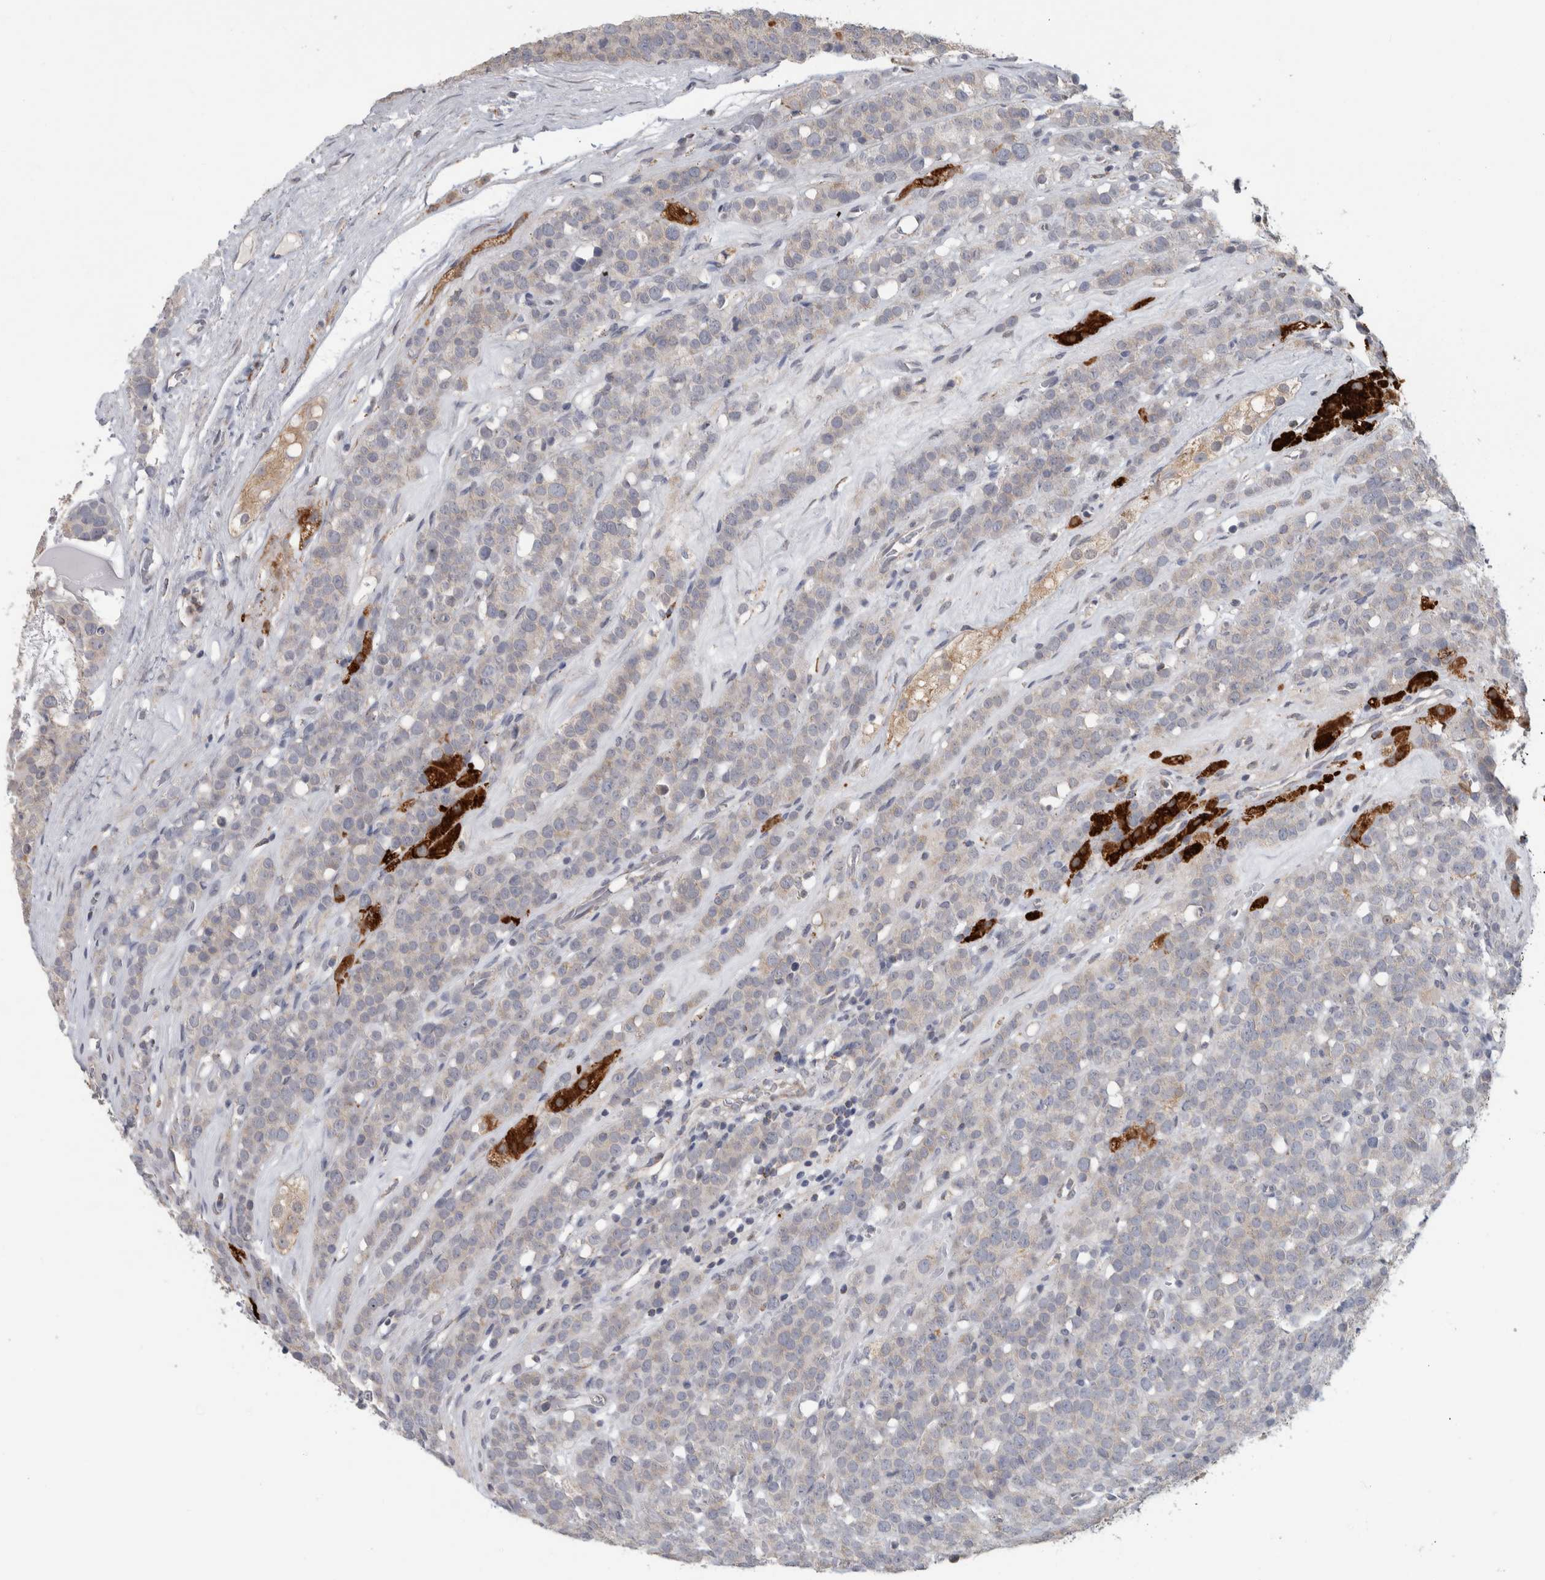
{"staining": {"intensity": "weak", "quantity": "<25%", "location": "cytoplasmic/membranous"}, "tissue": "testis cancer", "cell_type": "Tumor cells", "image_type": "cancer", "snomed": [{"axis": "morphology", "description": "Seminoma, NOS"}, {"axis": "topography", "description": "Testis"}], "caption": "IHC image of testis cancer (seminoma) stained for a protein (brown), which exhibits no staining in tumor cells.", "gene": "RAB18", "patient": {"sex": "male", "age": 71}}